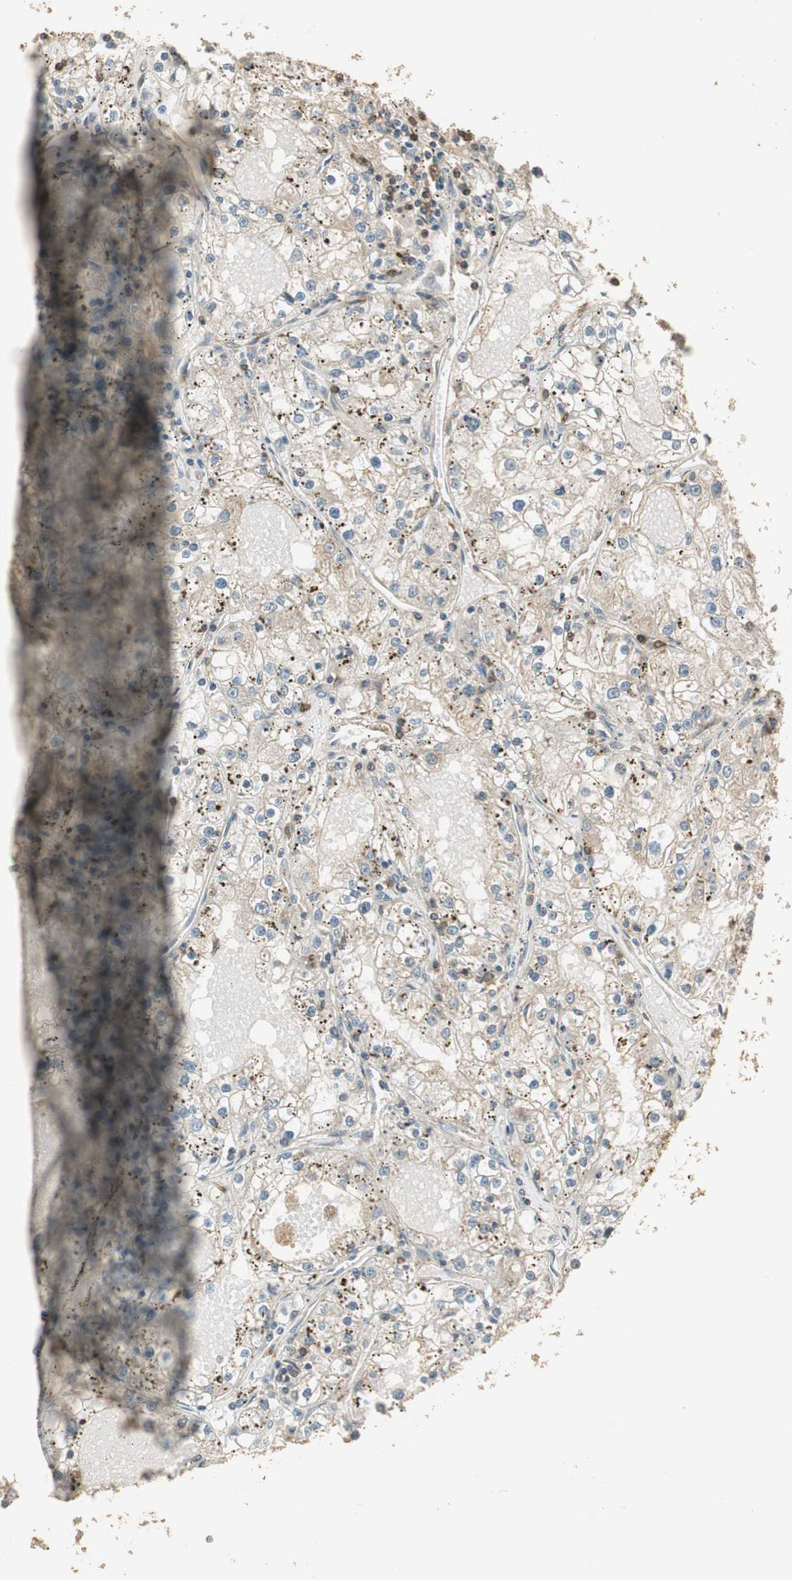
{"staining": {"intensity": "weak", "quantity": "<25%", "location": "cytoplasmic/membranous"}, "tissue": "renal cancer", "cell_type": "Tumor cells", "image_type": "cancer", "snomed": [{"axis": "morphology", "description": "Adenocarcinoma, NOS"}, {"axis": "topography", "description": "Kidney"}], "caption": "This is an immunohistochemistry (IHC) histopathology image of renal cancer (adenocarcinoma). There is no positivity in tumor cells.", "gene": "USP2", "patient": {"sex": "male", "age": 56}}